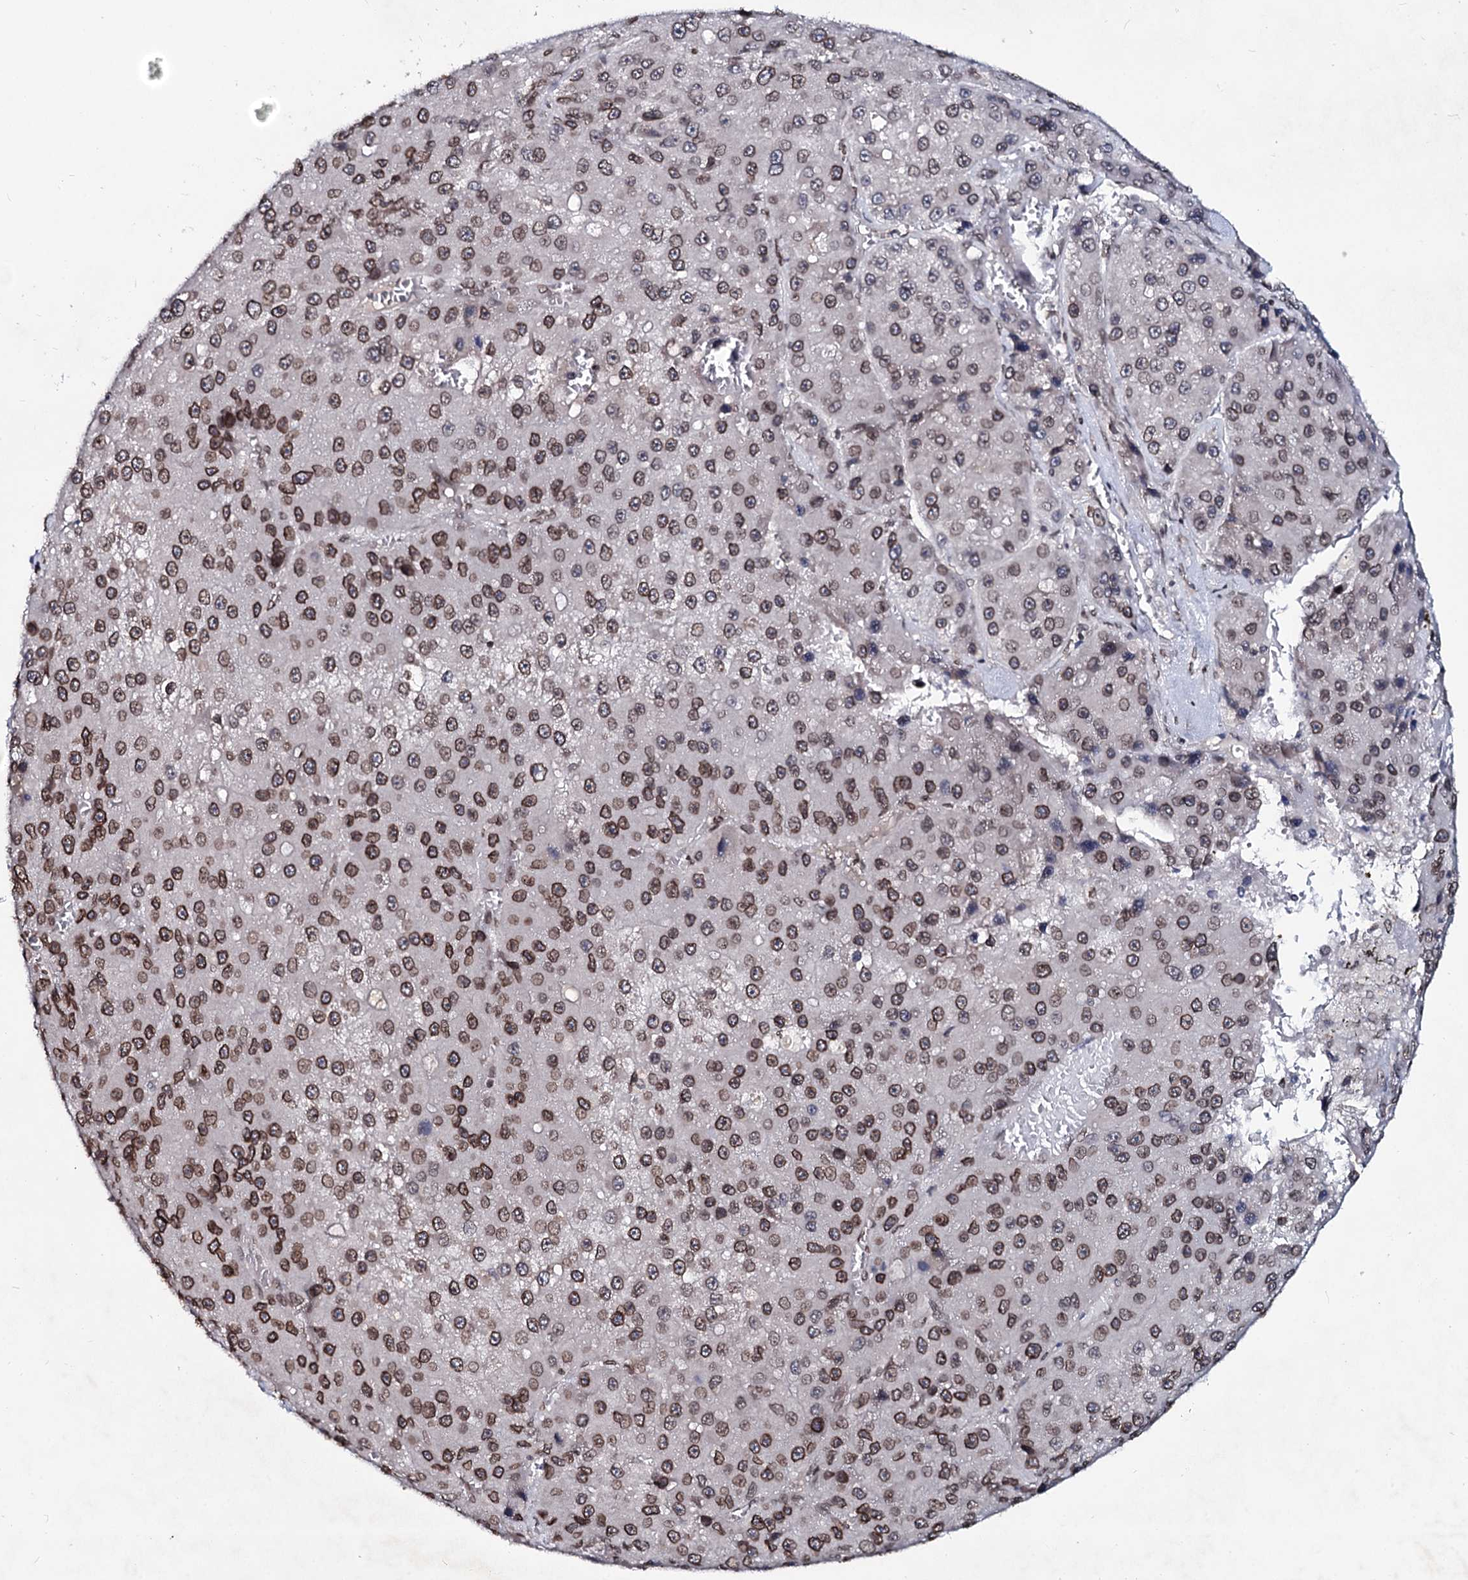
{"staining": {"intensity": "strong", "quantity": ">75%", "location": "cytoplasmic/membranous,nuclear"}, "tissue": "liver cancer", "cell_type": "Tumor cells", "image_type": "cancer", "snomed": [{"axis": "morphology", "description": "Carcinoma, Hepatocellular, NOS"}, {"axis": "topography", "description": "Liver"}], "caption": "A micrograph of liver hepatocellular carcinoma stained for a protein demonstrates strong cytoplasmic/membranous and nuclear brown staining in tumor cells.", "gene": "RNF6", "patient": {"sex": "female", "age": 73}}